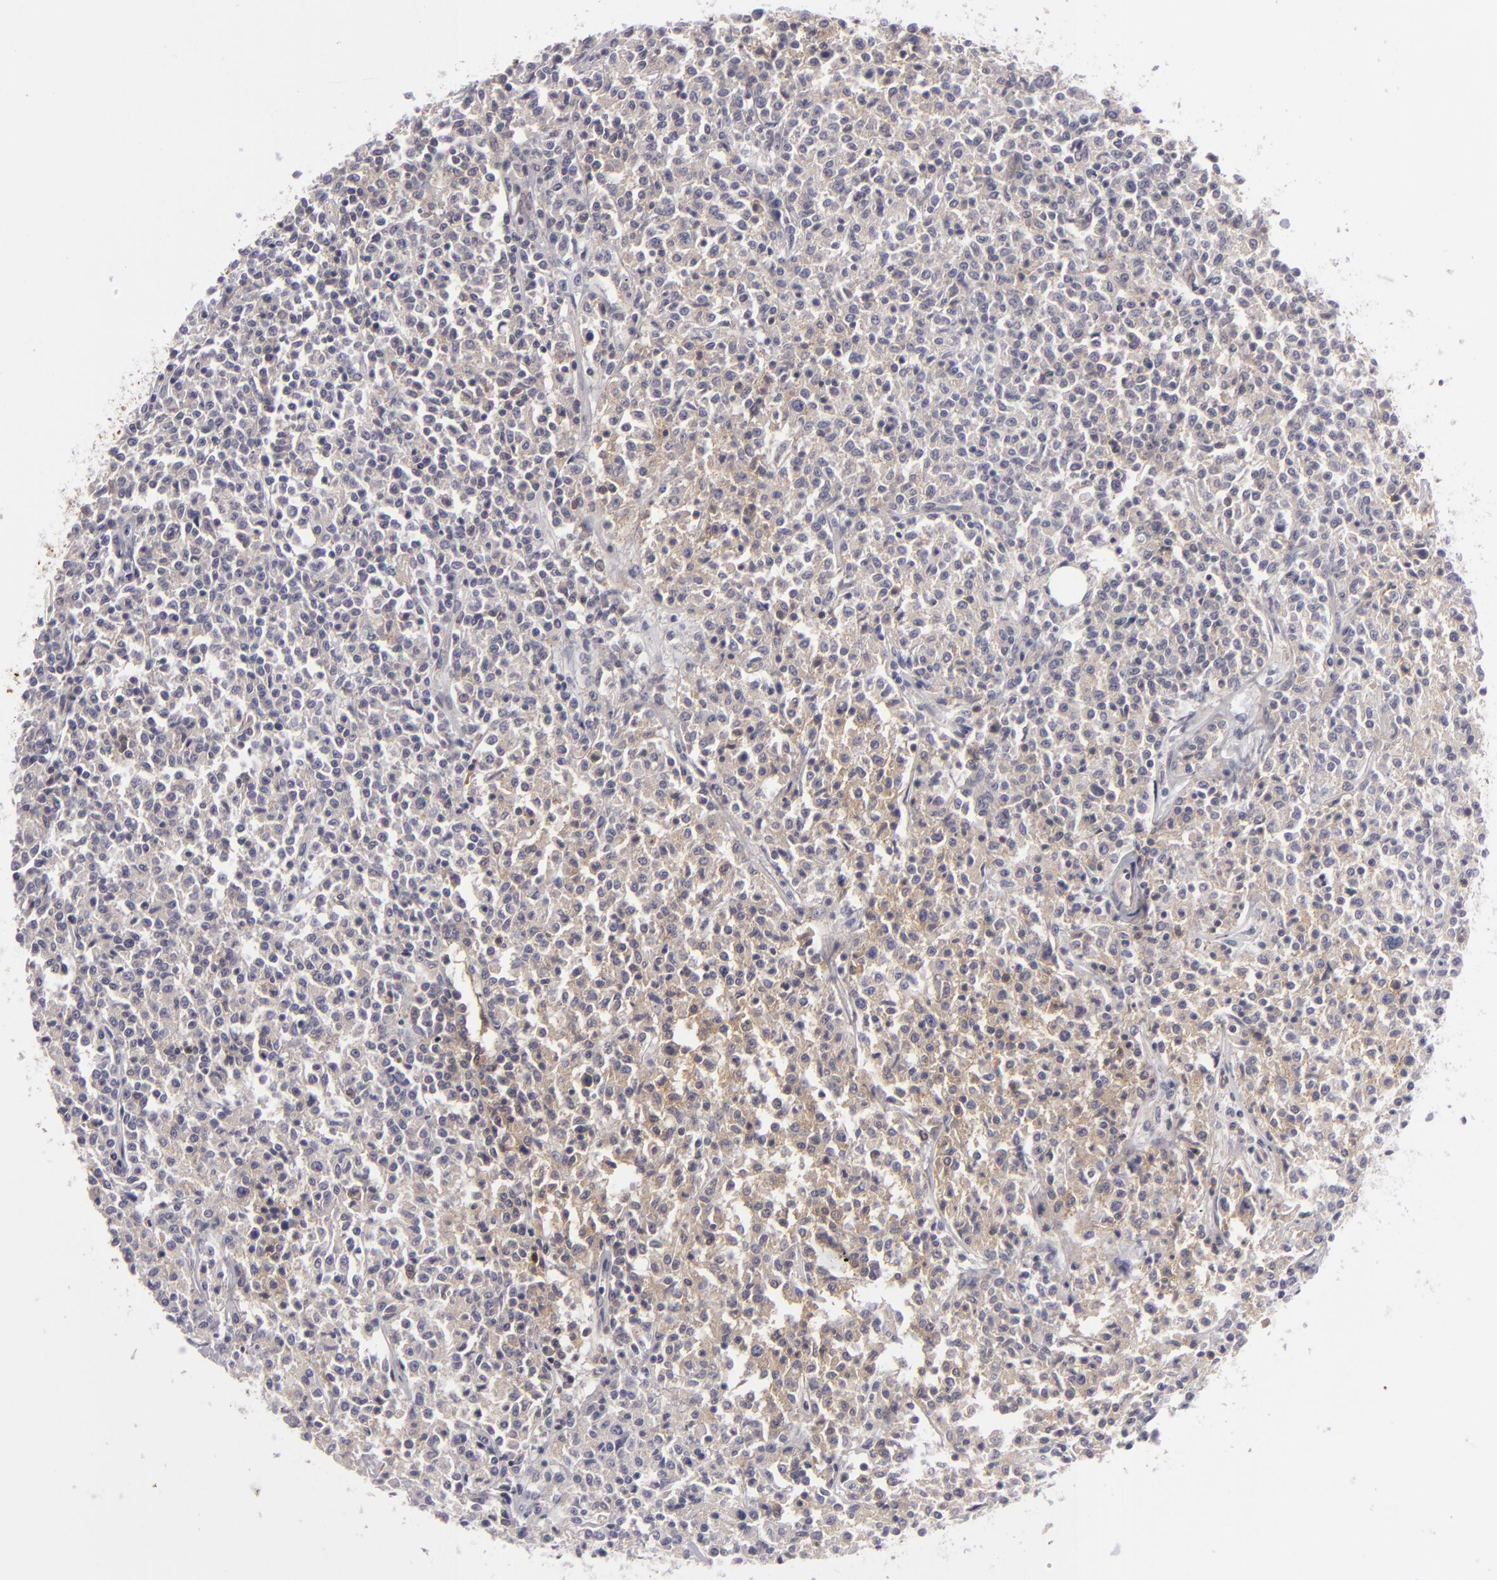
{"staining": {"intensity": "negative", "quantity": "none", "location": "none"}, "tissue": "lymphoma", "cell_type": "Tumor cells", "image_type": "cancer", "snomed": [{"axis": "morphology", "description": "Malignant lymphoma, non-Hodgkin's type, Low grade"}, {"axis": "topography", "description": "Small intestine"}], "caption": "High power microscopy image of an immunohistochemistry (IHC) photomicrograph of malignant lymphoma, non-Hodgkin's type (low-grade), revealing no significant positivity in tumor cells.", "gene": "ALCAM", "patient": {"sex": "female", "age": 59}}